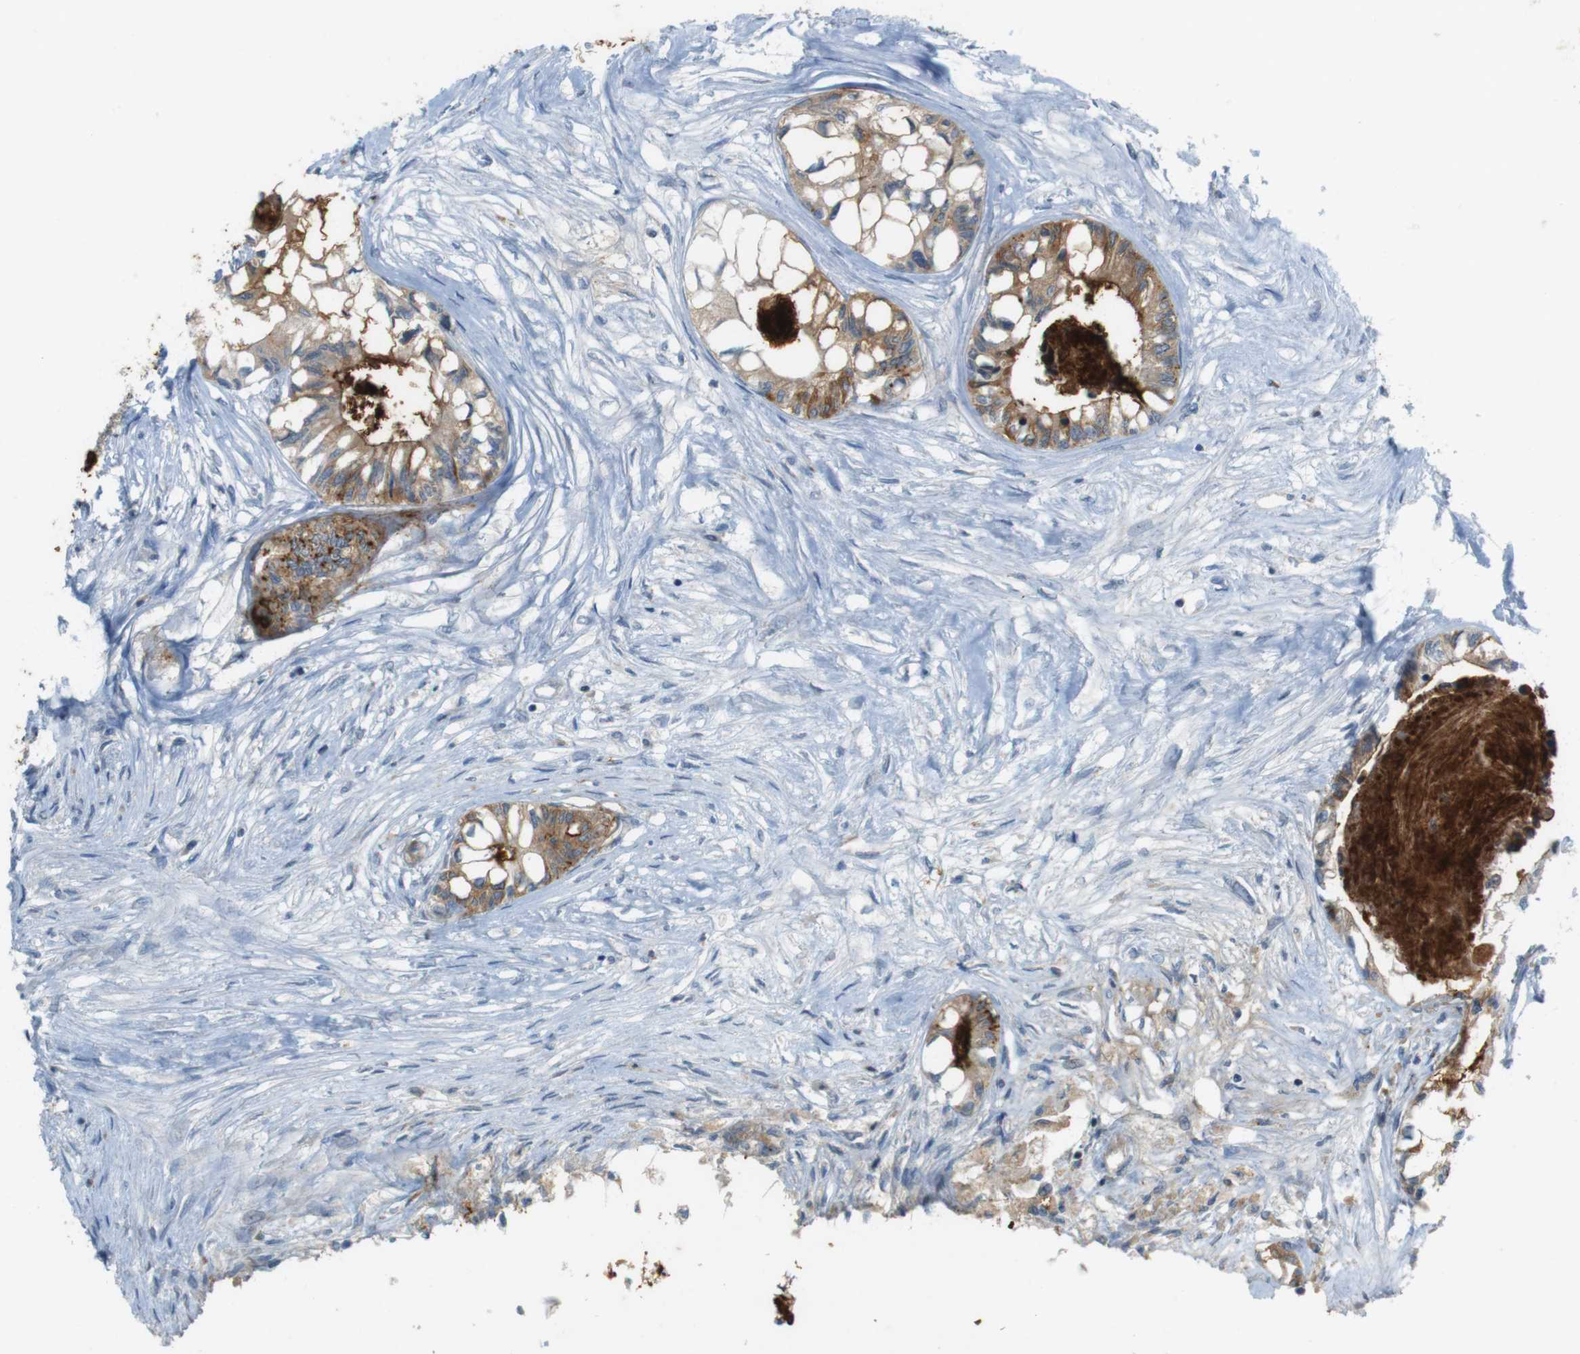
{"staining": {"intensity": "moderate", "quantity": ">75%", "location": "cytoplasmic/membranous"}, "tissue": "colorectal cancer", "cell_type": "Tumor cells", "image_type": "cancer", "snomed": [{"axis": "morphology", "description": "Adenocarcinoma, NOS"}, {"axis": "topography", "description": "Rectum"}], "caption": "IHC histopathology image of neoplastic tissue: colorectal adenocarcinoma stained using IHC reveals medium levels of moderate protein expression localized specifically in the cytoplasmic/membranous of tumor cells, appearing as a cytoplasmic/membranous brown color.", "gene": "MUC5B", "patient": {"sex": "male", "age": 63}}